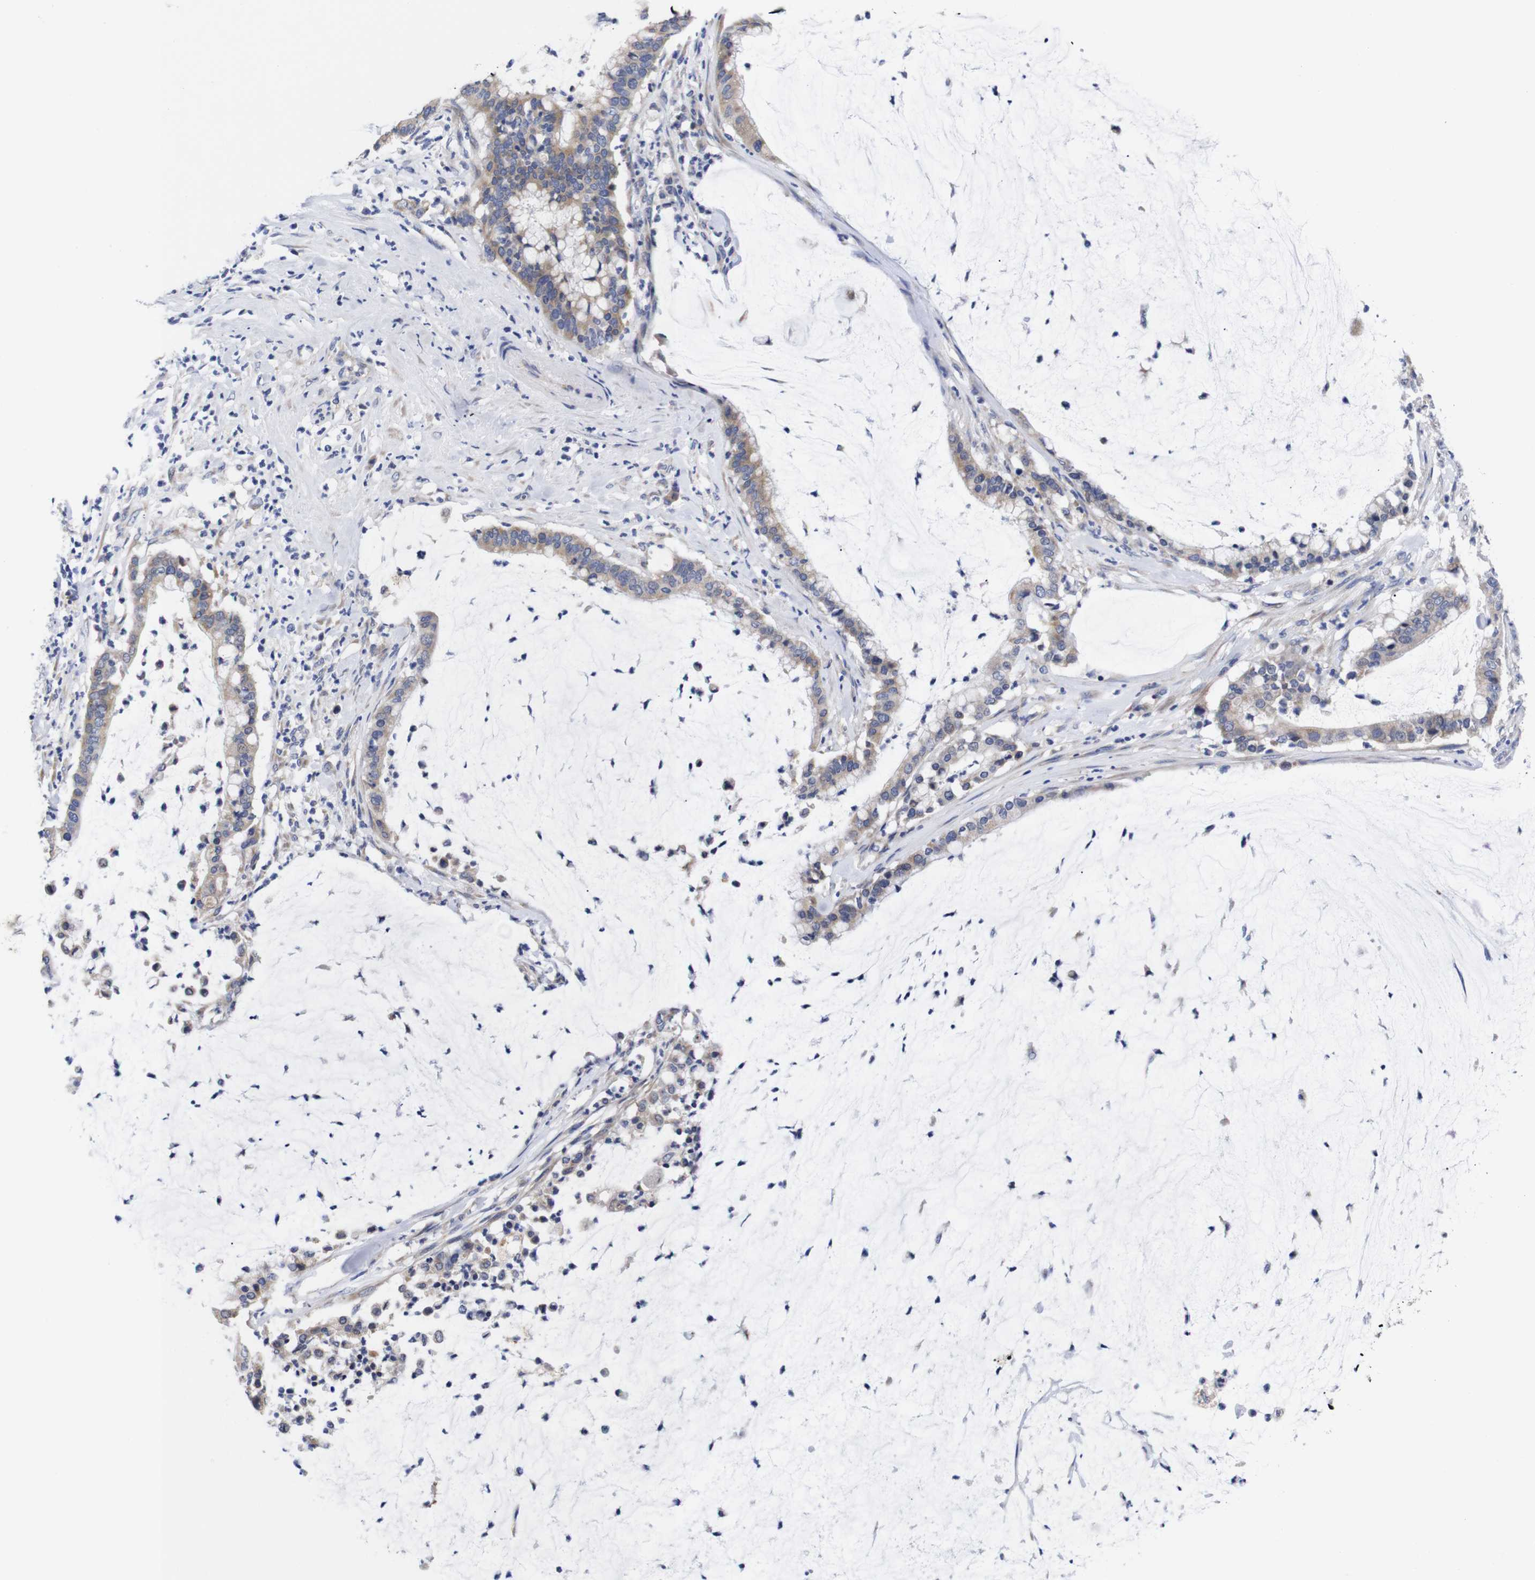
{"staining": {"intensity": "weak", "quantity": ">75%", "location": "cytoplasmic/membranous"}, "tissue": "pancreatic cancer", "cell_type": "Tumor cells", "image_type": "cancer", "snomed": [{"axis": "morphology", "description": "Adenocarcinoma, NOS"}, {"axis": "topography", "description": "Pancreas"}], "caption": "Weak cytoplasmic/membranous staining is present in about >75% of tumor cells in pancreatic cancer (adenocarcinoma). Using DAB (3,3'-diaminobenzidine) (brown) and hematoxylin (blue) stains, captured at high magnification using brightfield microscopy.", "gene": "OPN3", "patient": {"sex": "male", "age": 41}}